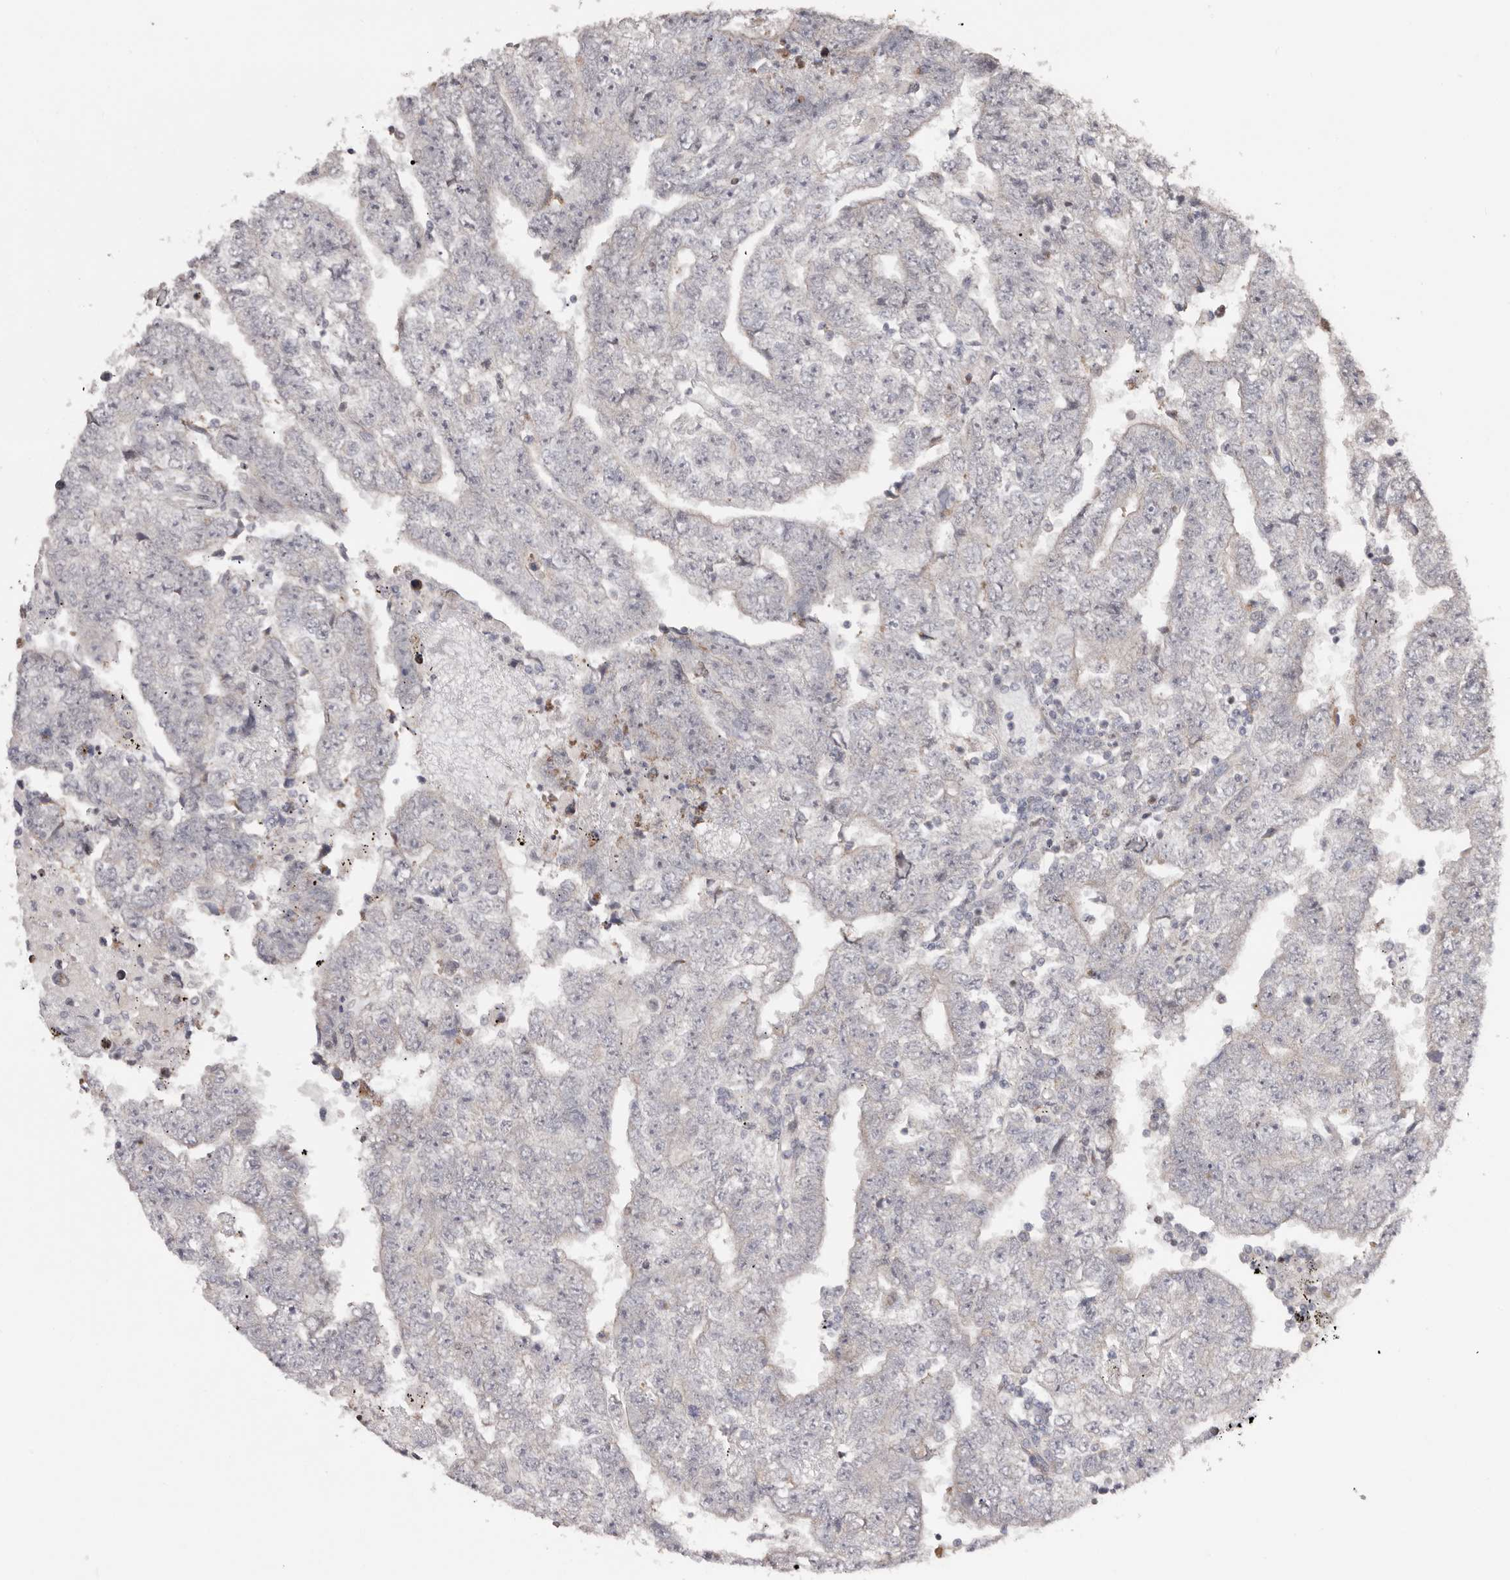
{"staining": {"intensity": "negative", "quantity": "none", "location": "none"}, "tissue": "testis cancer", "cell_type": "Tumor cells", "image_type": "cancer", "snomed": [{"axis": "morphology", "description": "Carcinoma, Embryonal, NOS"}, {"axis": "topography", "description": "Testis"}], "caption": "The histopathology image displays no staining of tumor cells in testis embryonal carcinoma.", "gene": "EGR3", "patient": {"sex": "male", "age": 25}}